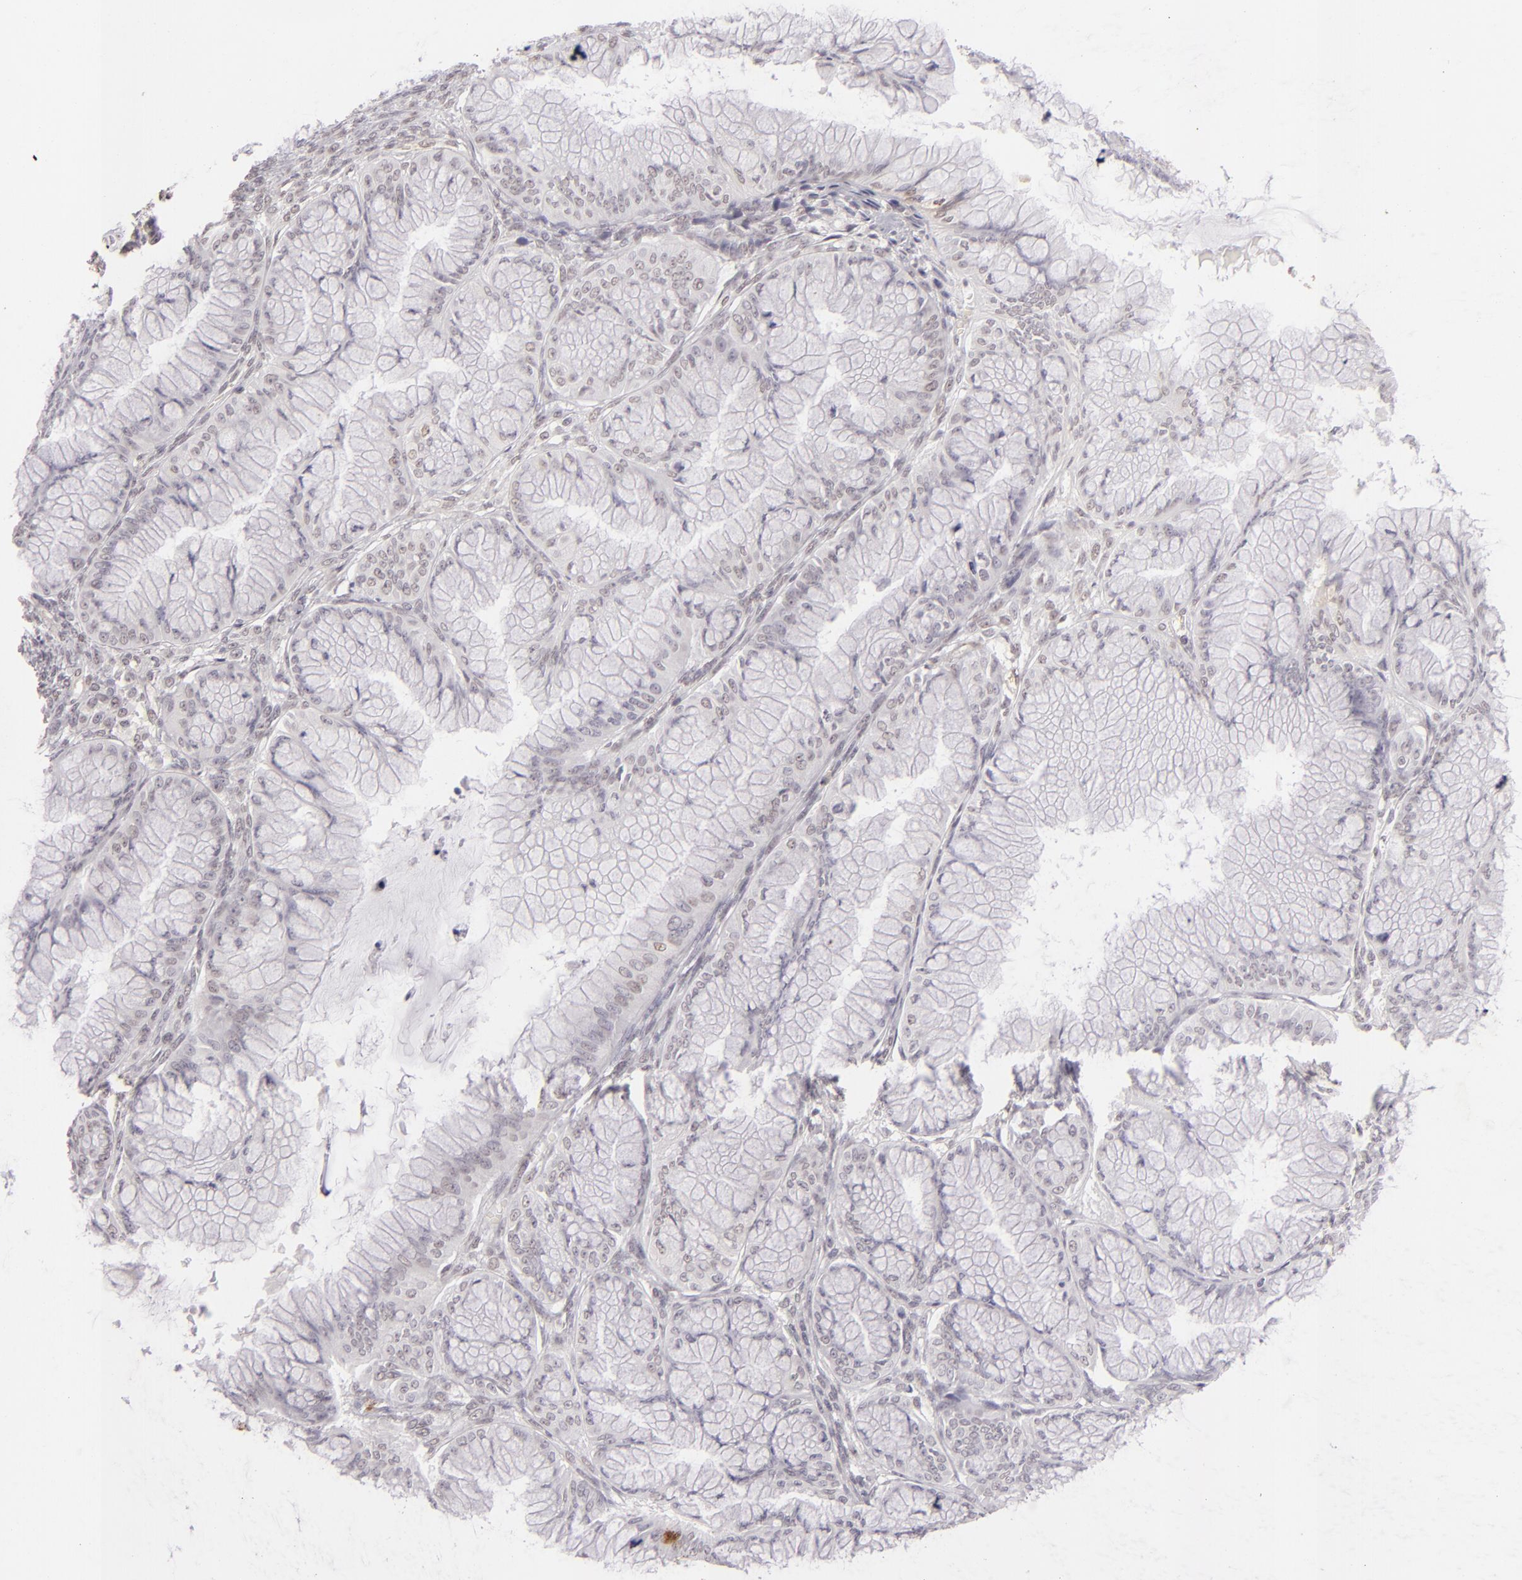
{"staining": {"intensity": "negative", "quantity": "none", "location": "none"}, "tissue": "ovarian cancer", "cell_type": "Tumor cells", "image_type": "cancer", "snomed": [{"axis": "morphology", "description": "Cystadenocarcinoma, mucinous, NOS"}, {"axis": "topography", "description": "Ovary"}], "caption": "Mucinous cystadenocarcinoma (ovarian) was stained to show a protein in brown. There is no significant staining in tumor cells.", "gene": "CBX3", "patient": {"sex": "female", "age": 63}}